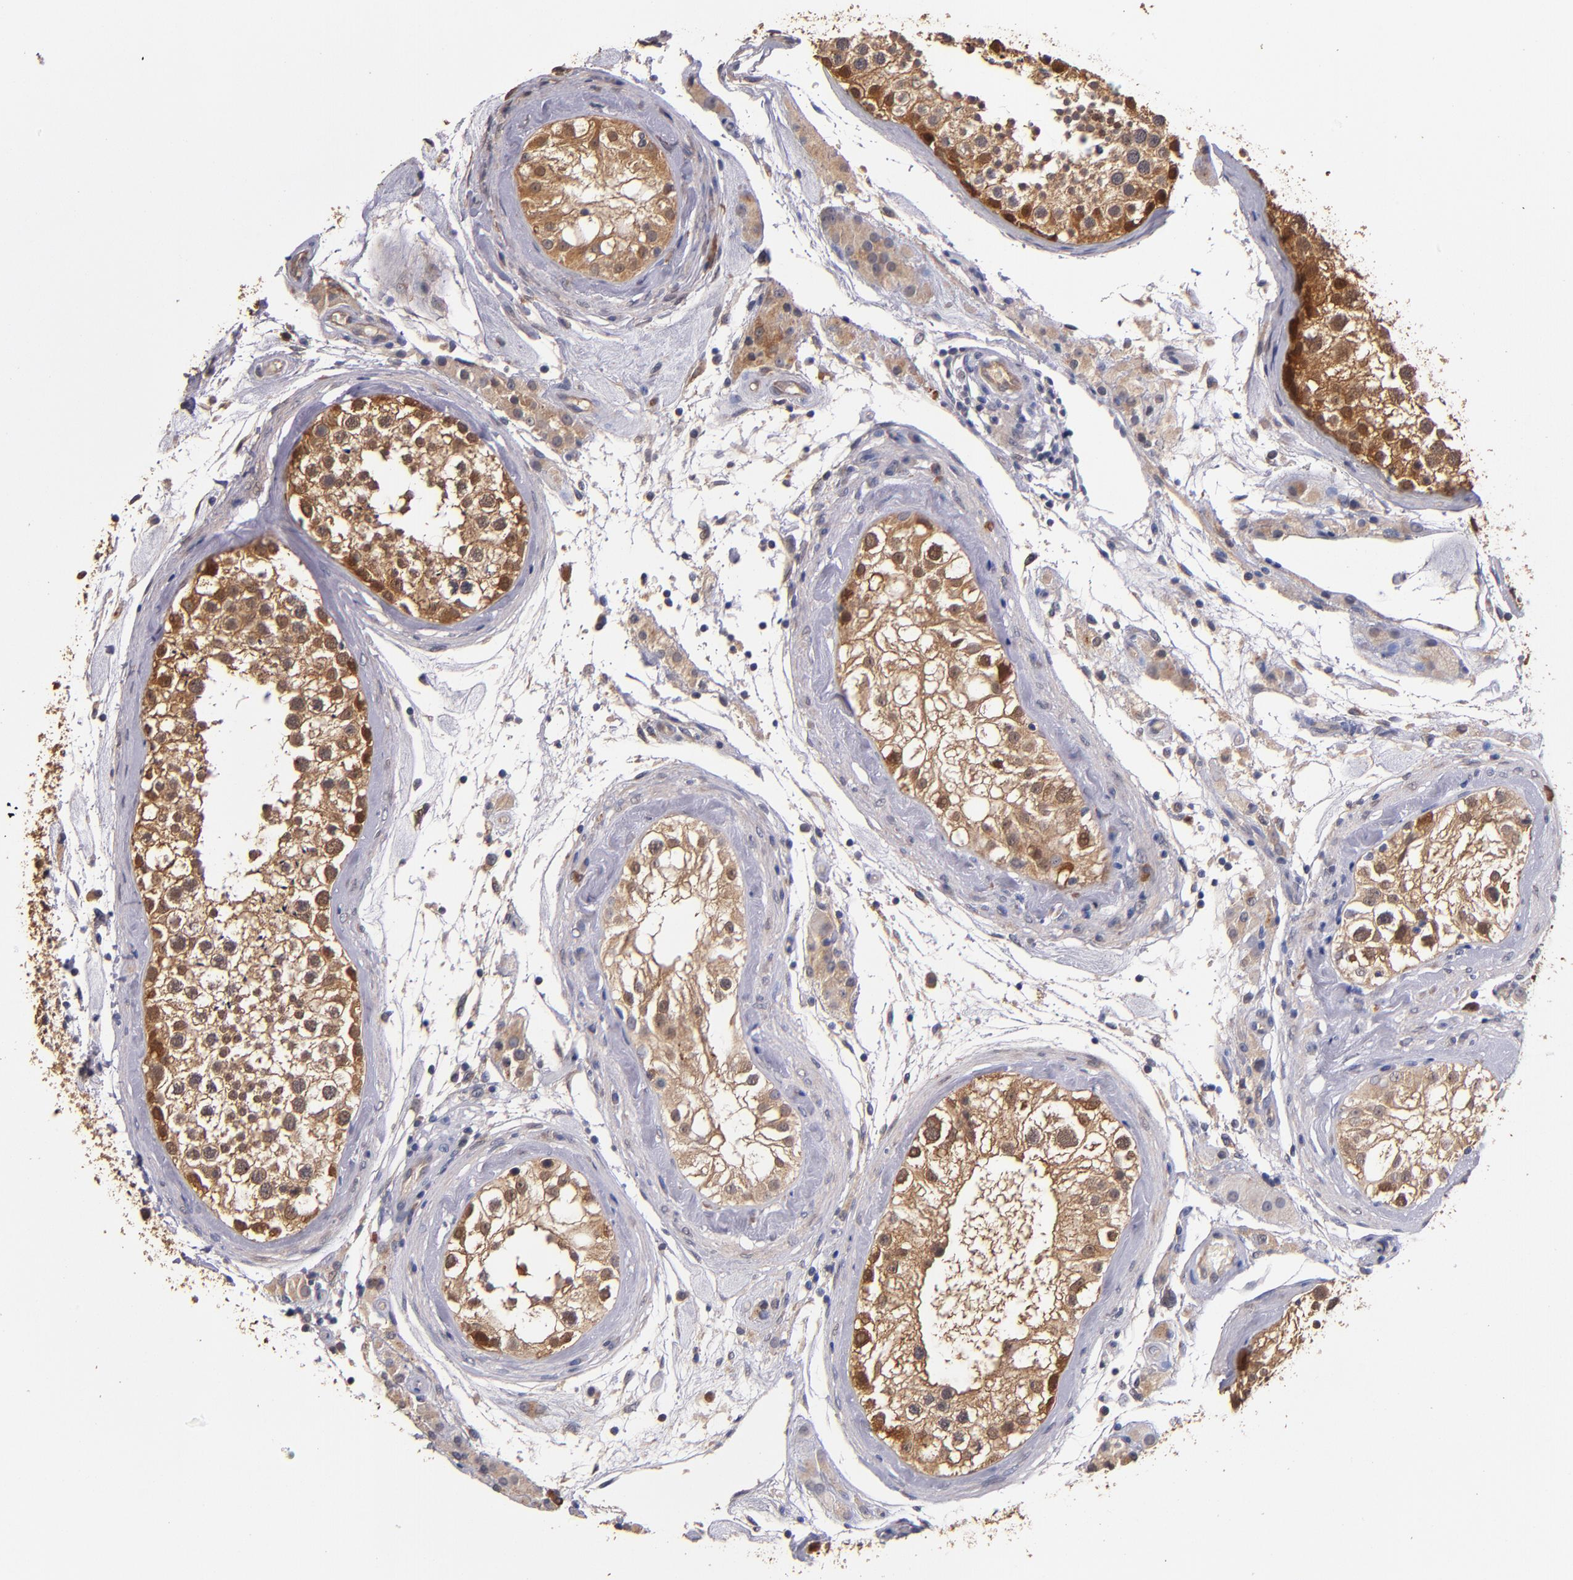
{"staining": {"intensity": "moderate", "quantity": ">75%", "location": "cytoplasmic/membranous,nuclear"}, "tissue": "testis", "cell_type": "Cells in seminiferous ducts", "image_type": "normal", "snomed": [{"axis": "morphology", "description": "Normal tissue, NOS"}, {"axis": "topography", "description": "Testis"}], "caption": "Brown immunohistochemical staining in unremarkable human testis shows moderate cytoplasmic/membranous,nuclear staining in about >75% of cells in seminiferous ducts.", "gene": "TTLL12", "patient": {"sex": "male", "age": 46}}